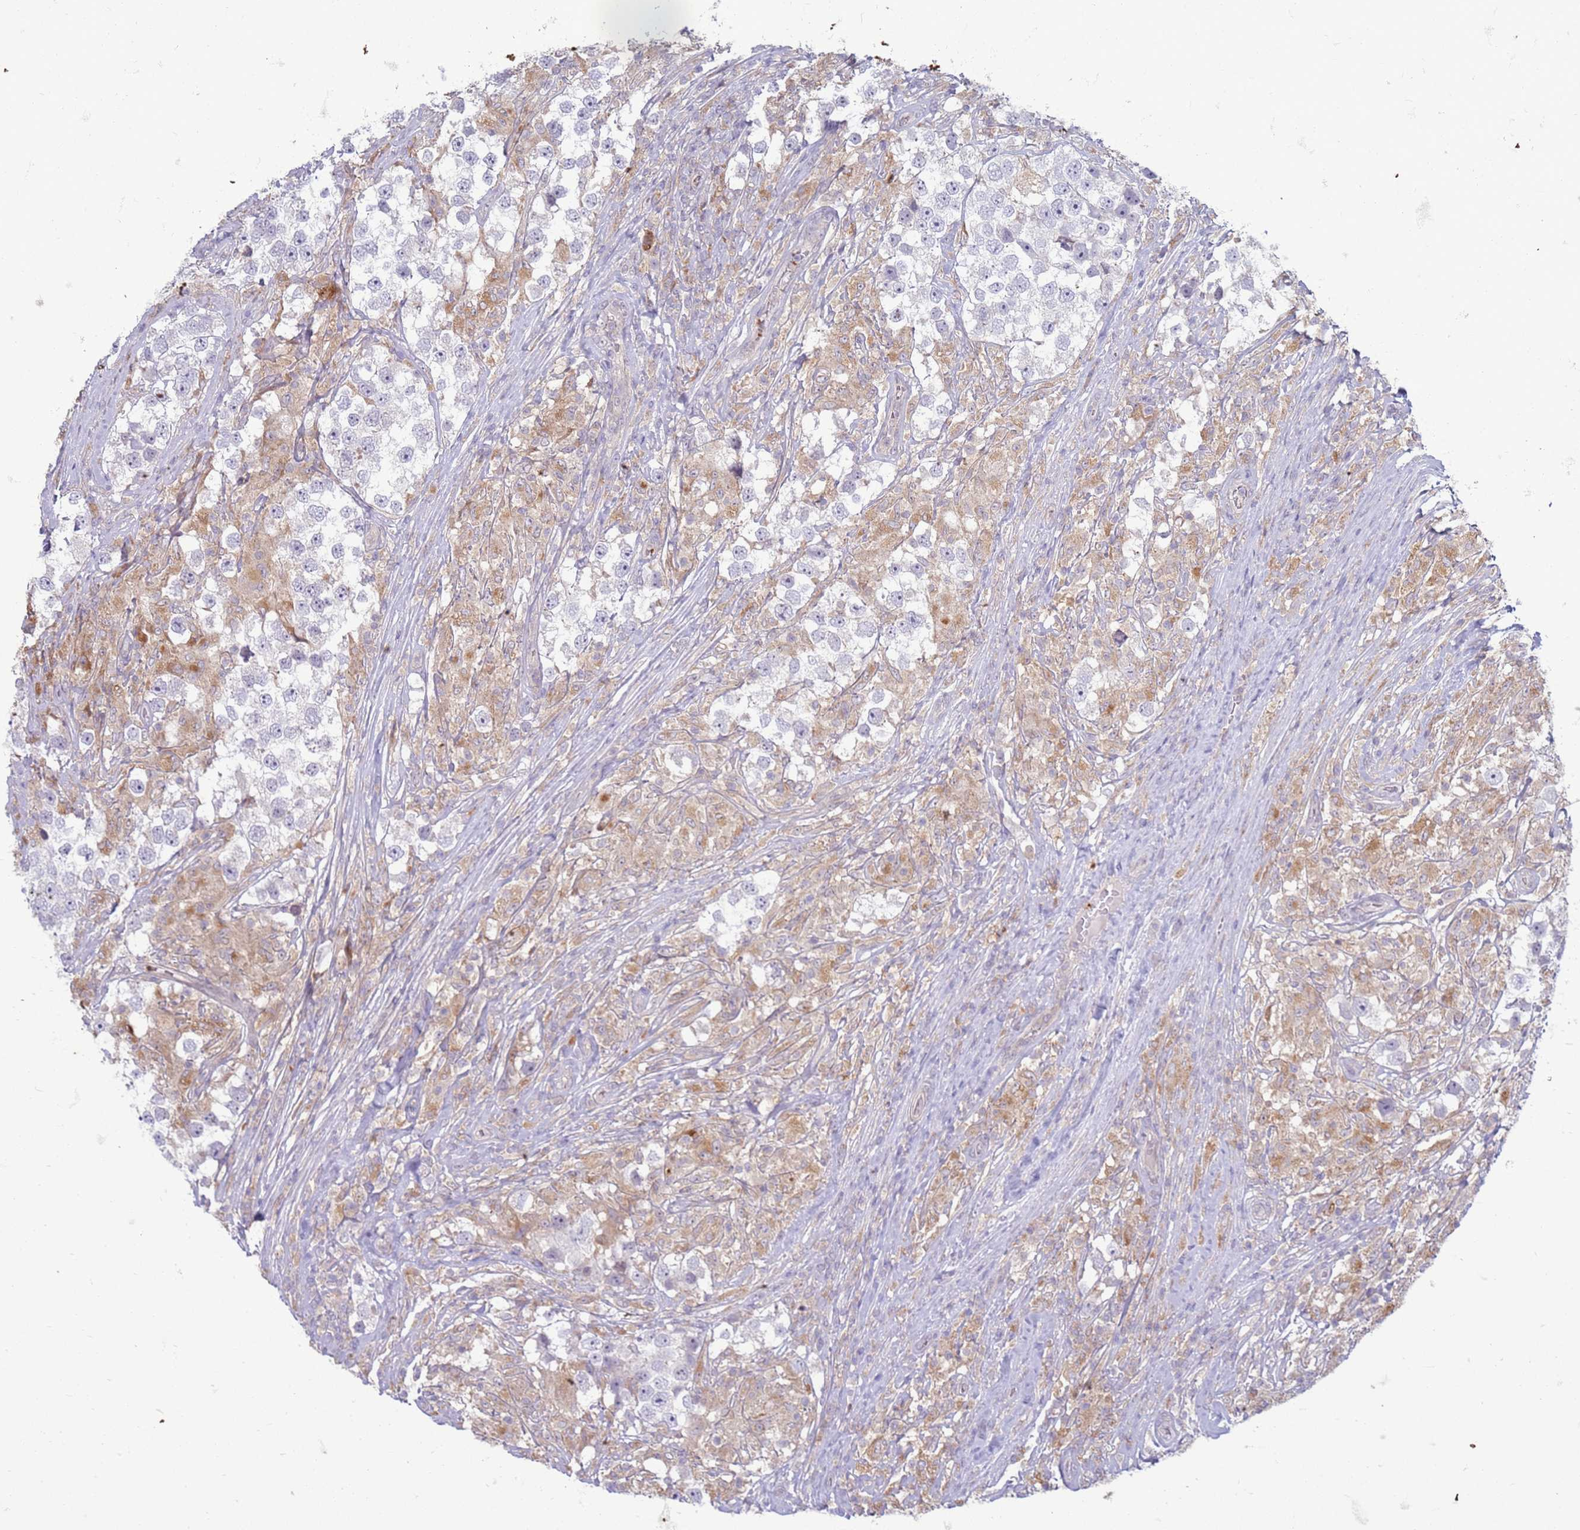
{"staining": {"intensity": "negative", "quantity": "none", "location": "none"}, "tissue": "testis cancer", "cell_type": "Tumor cells", "image_type": "cancer", "snomed": [{"axis": "morphology", "description": "Seminoma, NOS"}, {"axis": "topography", "description": "Testis"}], "caption": "Testis cancer (seminoma) was stained to show a protein in brown. There is no significant staining in tumor cells.", "gene": "SLC15A3", "patient": {"sex": "male", "age": 46}}